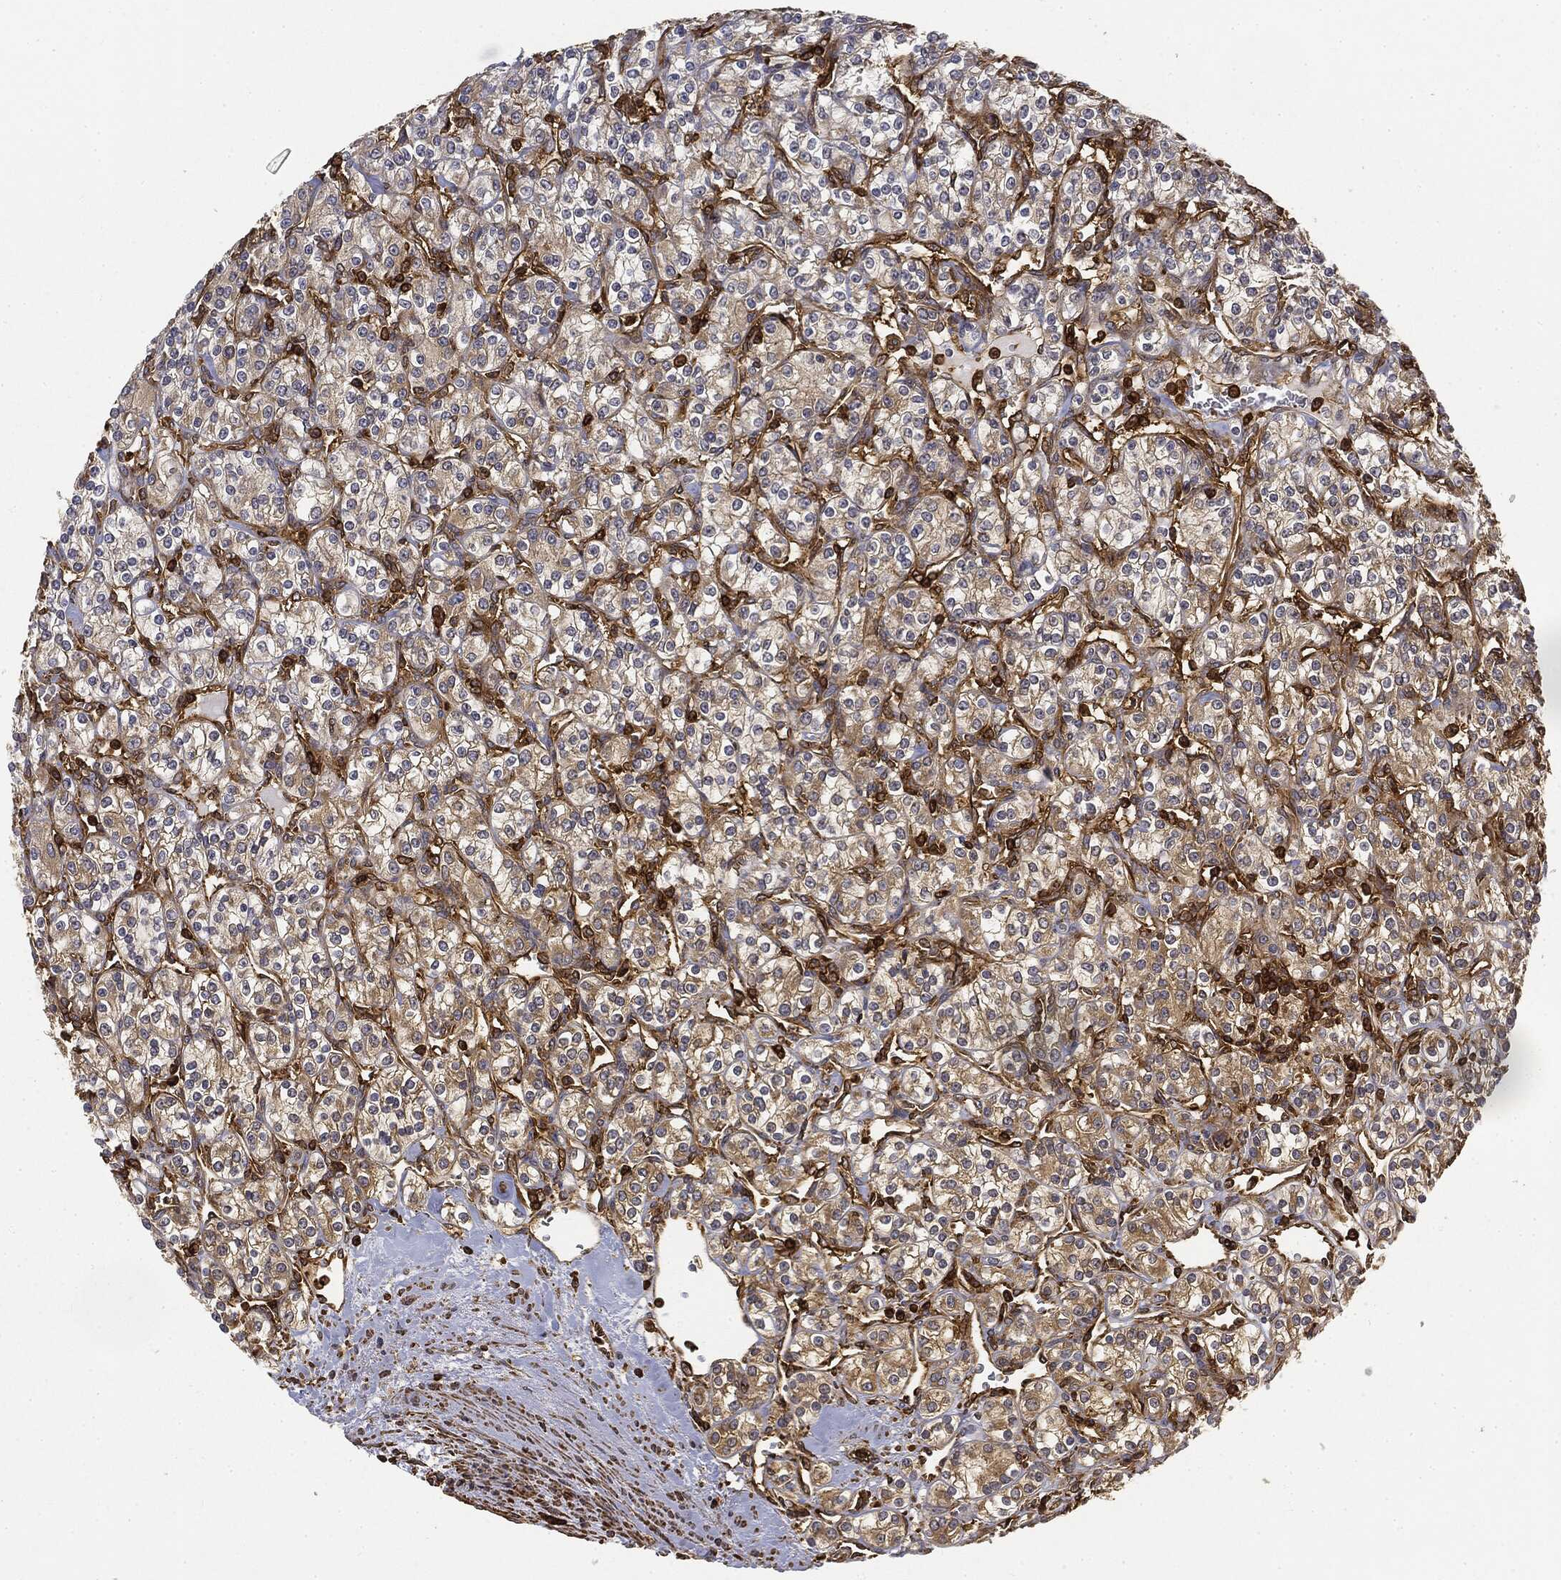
{"staining": {"intensity": "weak", "quantity": ">75%", "location": "cytoplasmic/membranous"}, "tissue": "renal cancer", "cell_type": "Tumor cells", "image_type": "cancer", "snomed": [{"axis": "morphology", "description": "Adenocarcinoma, NOS"}, {"axis": "topography", "description": "Kidney"}], "caption": "A high-resolution image shows immunohistochemistry staining of renal adenocarcinoma, which shows weak cytoplasmic/membranous positivity in about >75% of tumor cells.", "gene": "WDR1", "patient": {"sex": "male", "age": 77}}